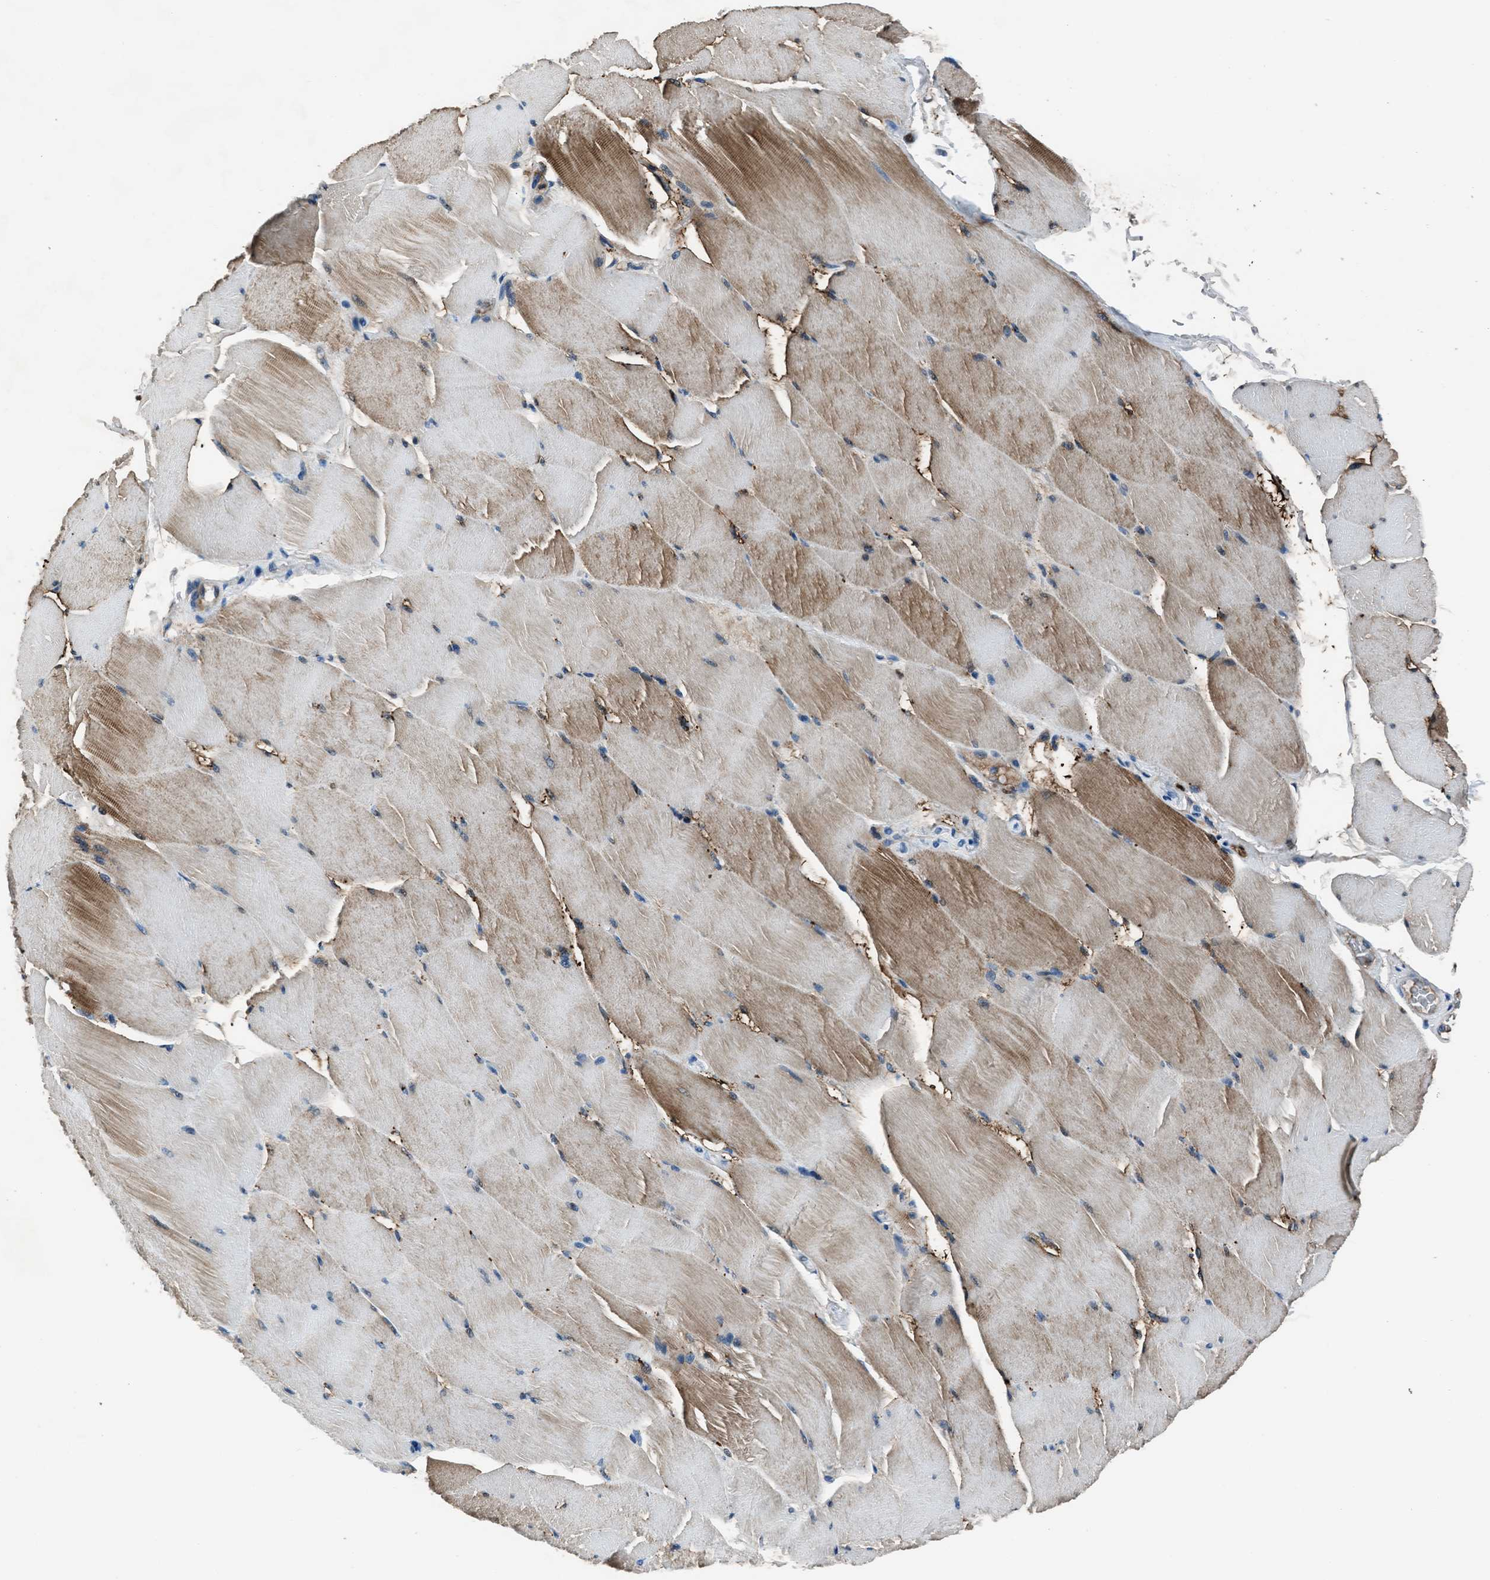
{"staining": {"intensity": "moderate", "quantity": ">75%", "location": "cytoplasmic/membranous"}, "tissue": "skeletal muscle", "cell_type": "Myocytes", "image_type": "normal", "snomed": [{"axis": "morphology", "description": "Normal tissue, NOS"}, {"axis": "topography", "description": "Skeletal muscle"}], "caption": "An immunohistochemistry (IHC) micrograph of unremarkable tissue is shown. Protein staining in brown highlights moderate cytoplasmic/membranous positivity in skeletal muscle within myocytes.", "gene": "SLC38A6", "patient": {"sex": "male", "age": 62}}